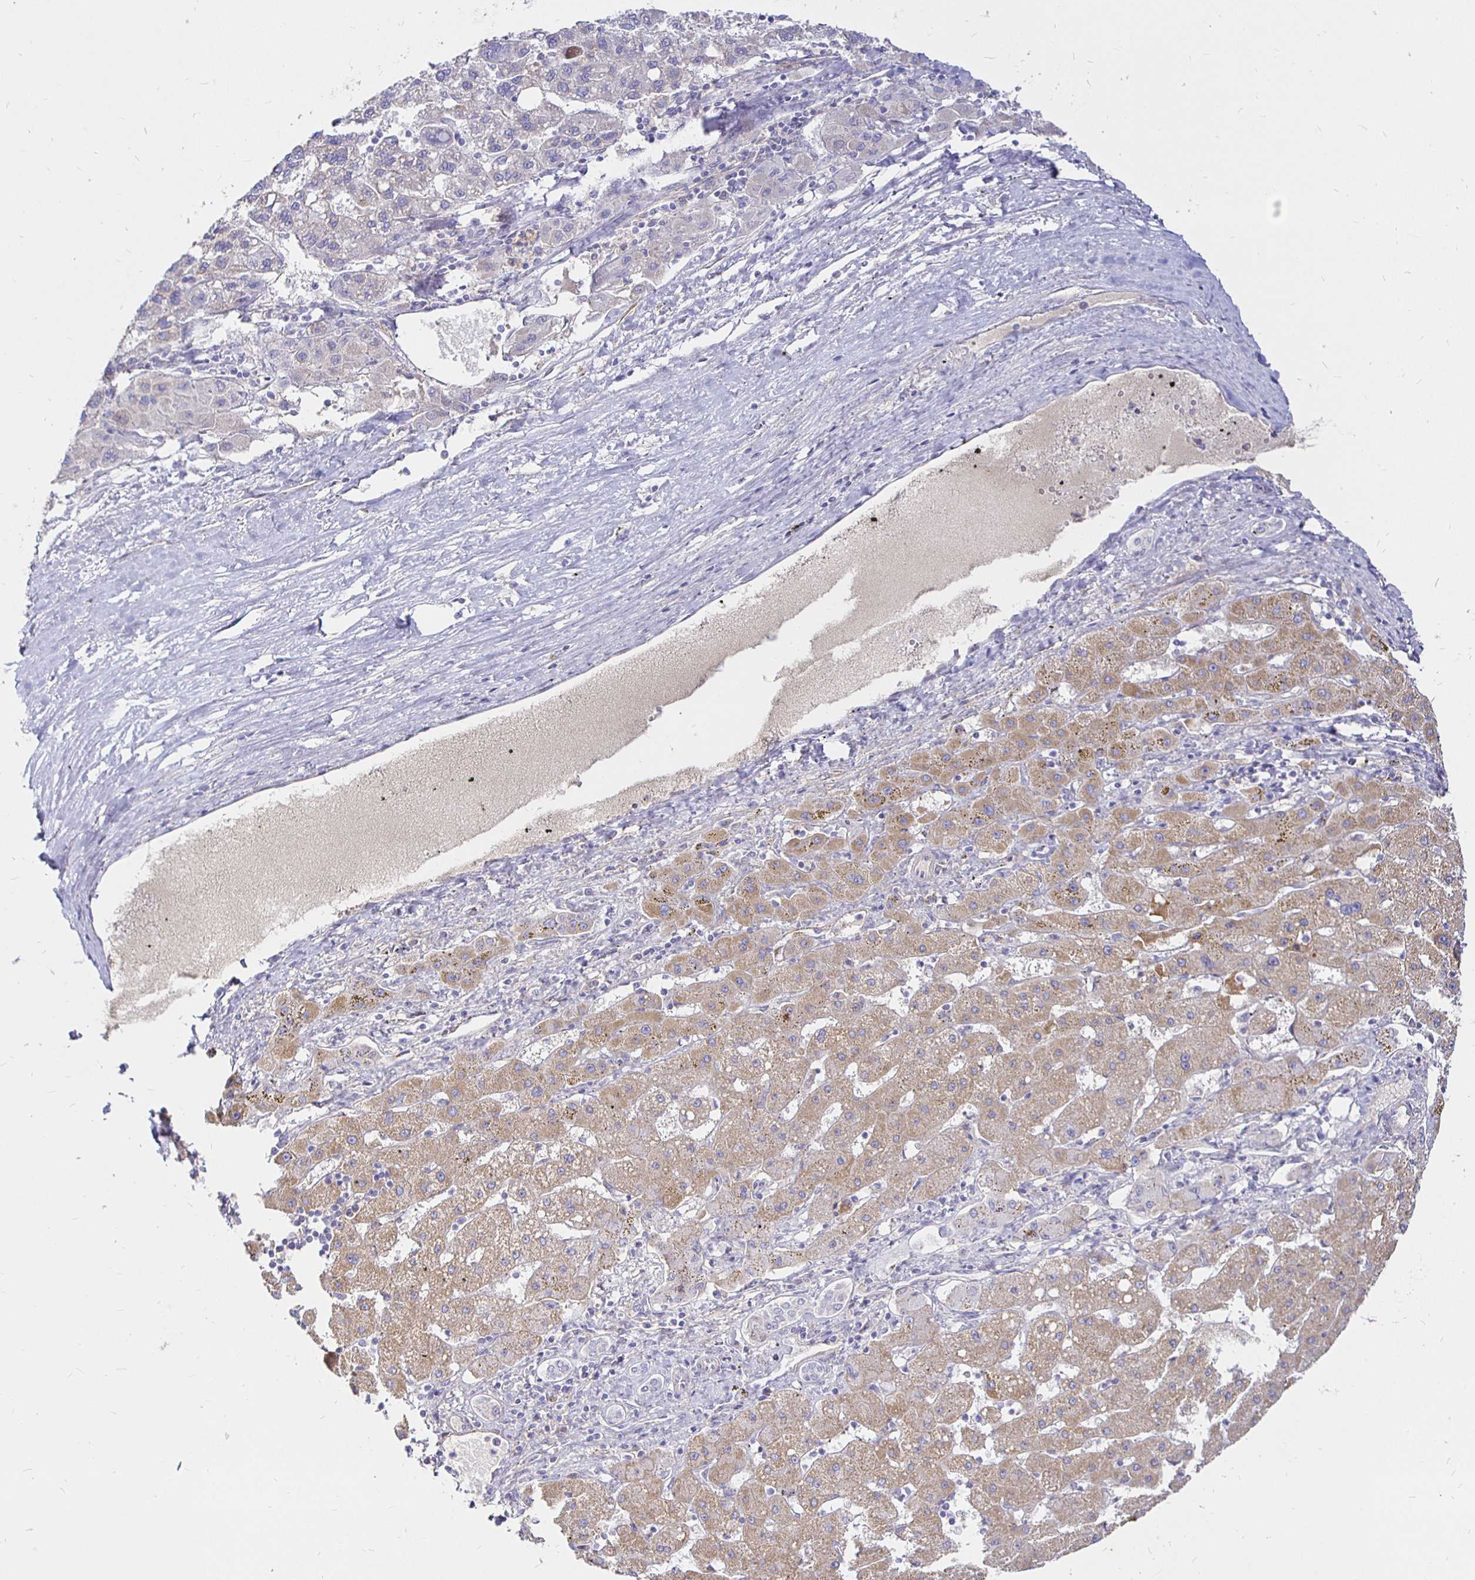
{"staining": {"intensity": "negative", "quantity": "none", "location": "none"}, "tissue": "liver cancer", "cell_type": "Tumor cells", "image_type": "cancer", "snomed": [{"axis": "morphology", "description": "Carcinoma, Hepatocellular, NOS"}, {"axis": "topography", "description": "Liver"}], "caption": "Tumor cells show no significant protein staining in hepatocellular carcinoma (liver).", "gene": "PALM2AKAP2", "patient": {"sex": "female", "age": 82}}